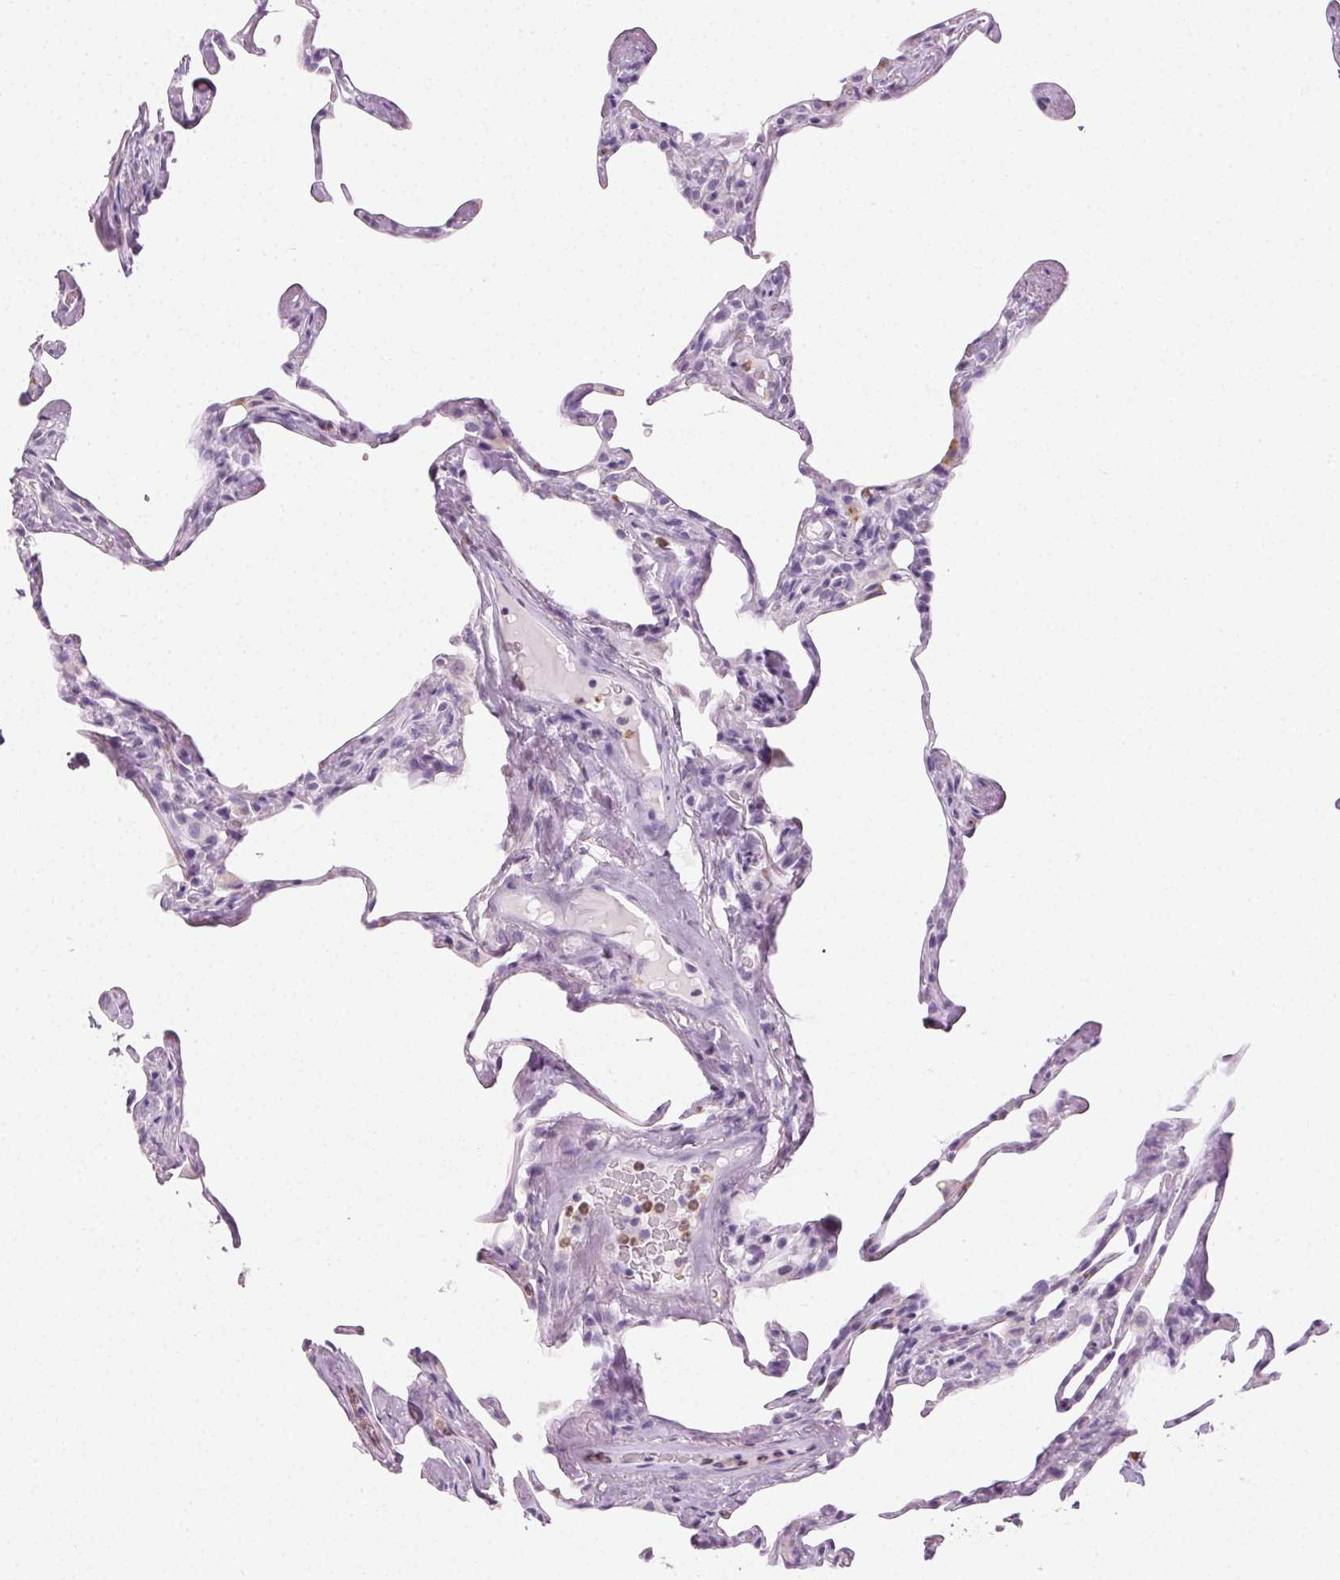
{"staining": {"intensity": "negative", "quantity": "none", "location": "none"}, "tissue": "lung", "cell_type": "Alveolar cells", "image_type": "normal", "snomed": [{"axis": "morphology", "description": "Normal tissue, NOS"}, {"axis": "topography", "description": "Lung"}], "caption": "Micrograph shows no protein staining in alveolar cells of benign lung. (Immunohistochemistry, brightfield microscopy, high magnification).", "gene": "MPO", "patient": {"sex": "male", "age": 65}}